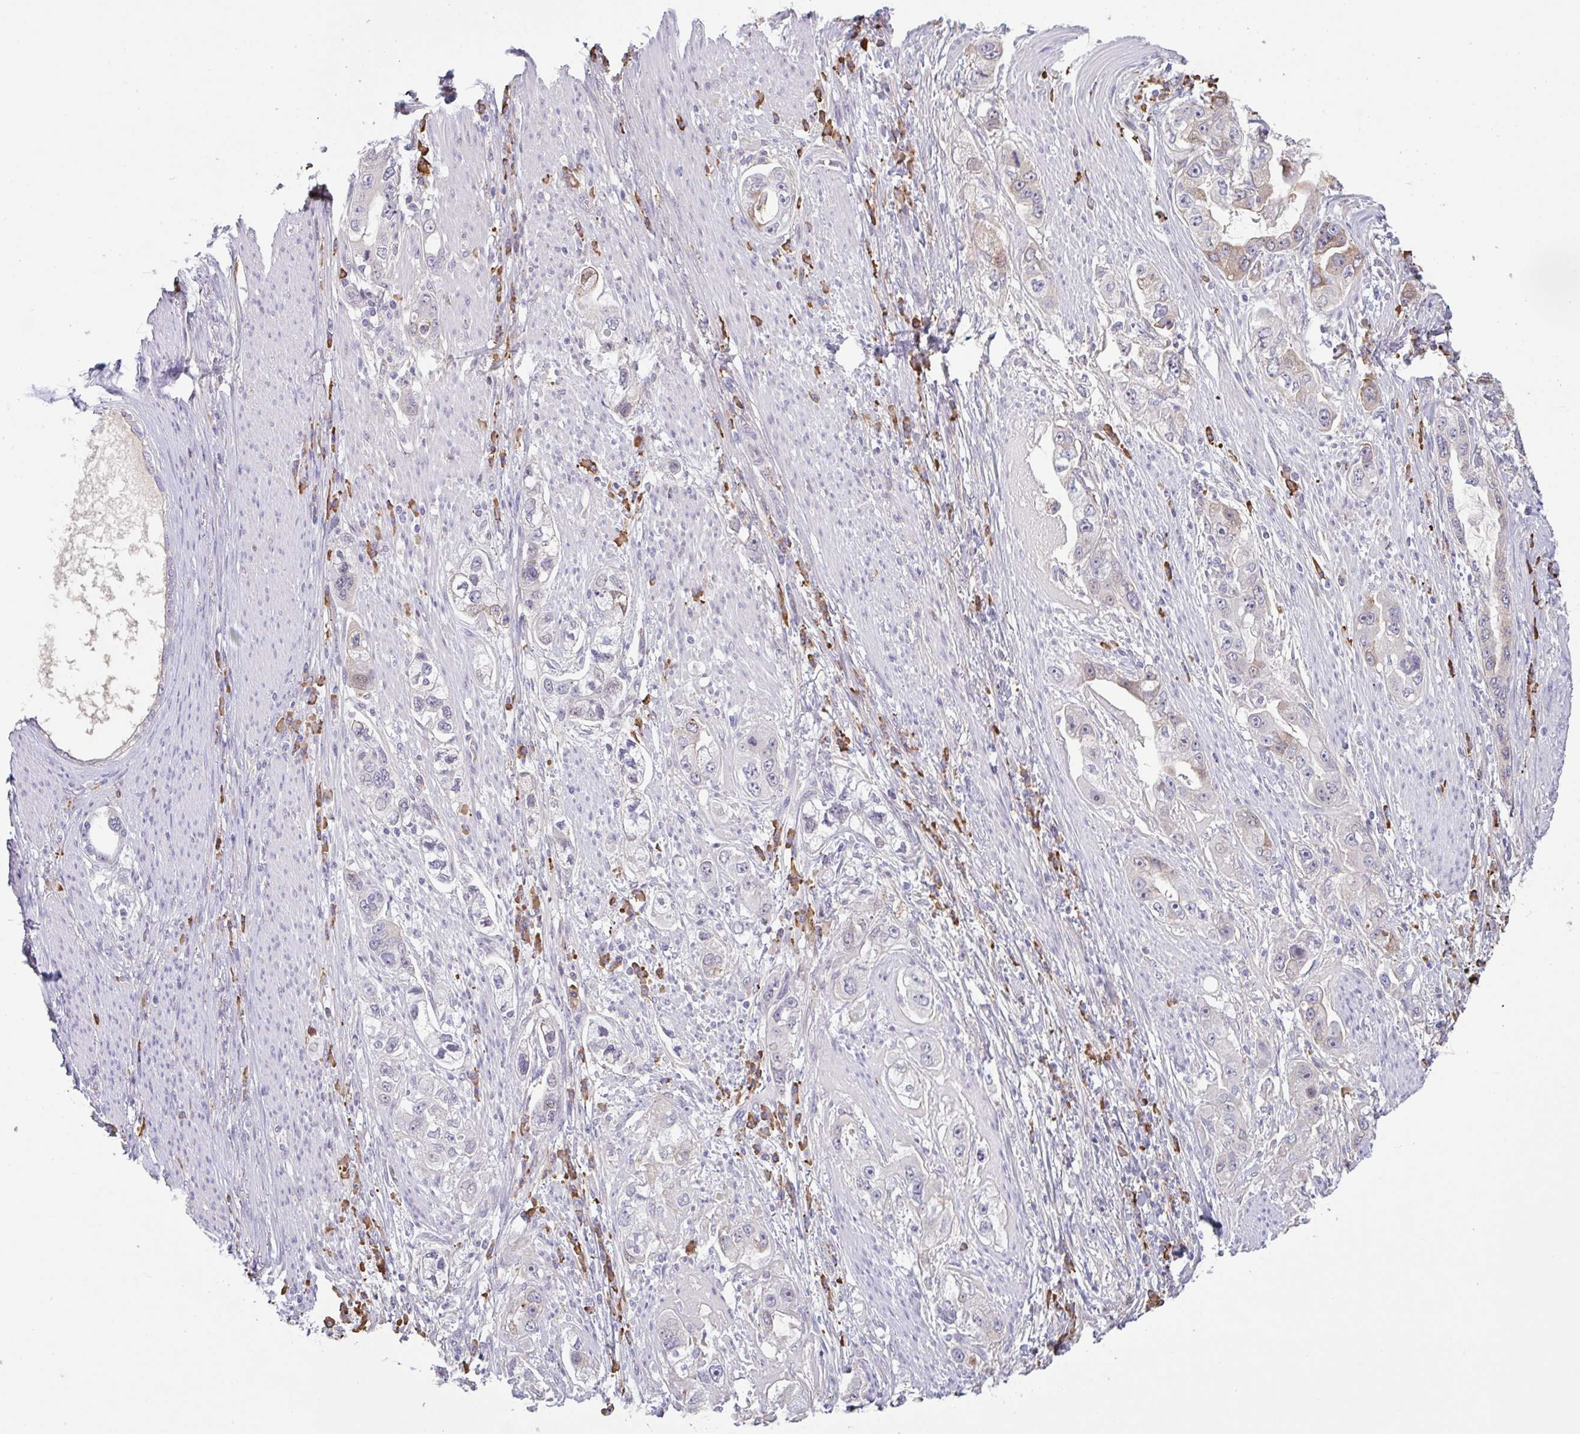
{"staining": {"intensity": "weak", "quantity": "<25%", "location": "cytoplasmic/membranous"}, "tissue": "stomach cancer", "cell_type": "Tumor cells", "image_type": "cancer", "snomed": [{"axis": "morphology", "description": "Adenocarcinoma, NOS"}, {"axis": "topography", "description": "Stomach, lower"}], "caption": "High magnification brightfield microscopy of adenocarcinoma (stomach) stained with DAB (brown) and counterstained with hematoxylin (blue): tumor cells show no significant staining. (DAB immunohistochemistry visualized using brightfield microscopy, high magnification).", "gene": "TAF1D", "patient": {"sex": "female", "age": 93}}